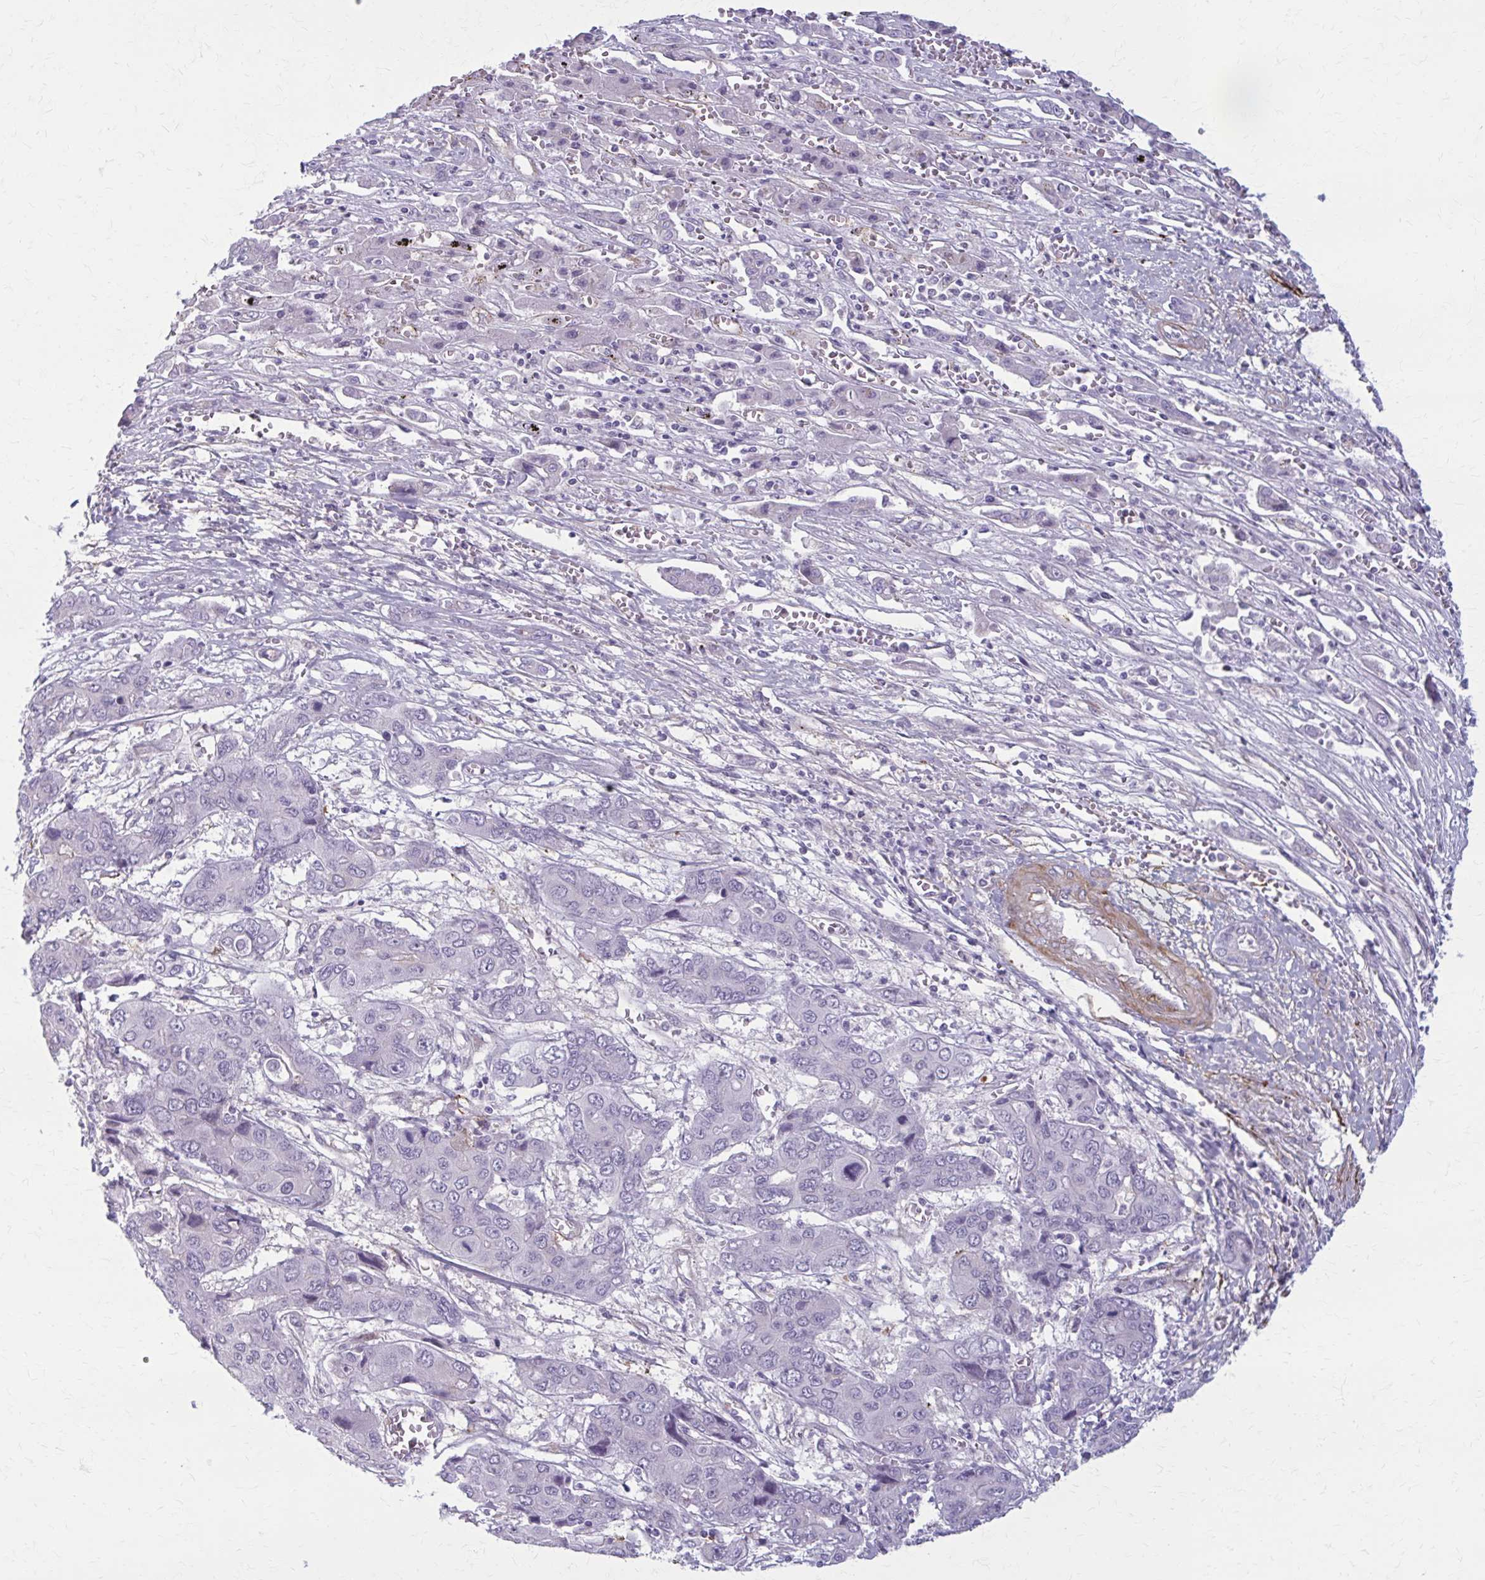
{"staining": {"intensity": "negative", "quantity": "none", "location": "none"}, "tissue": "liver cancer", "cell_type": "Tumor cells", "image_type": "cancer", "snomed": [{"axis": "morphology", "description": "Cholangiocarcinoma"}, {"axis": "topography", "description": "Liver"}], "caption": "This is an immunohistochemistry histopathology image of liver cancer. There is no positivity in tumor cells.", "gene": "AKAP12", "patient": {"sex": "male", "age": 67}}